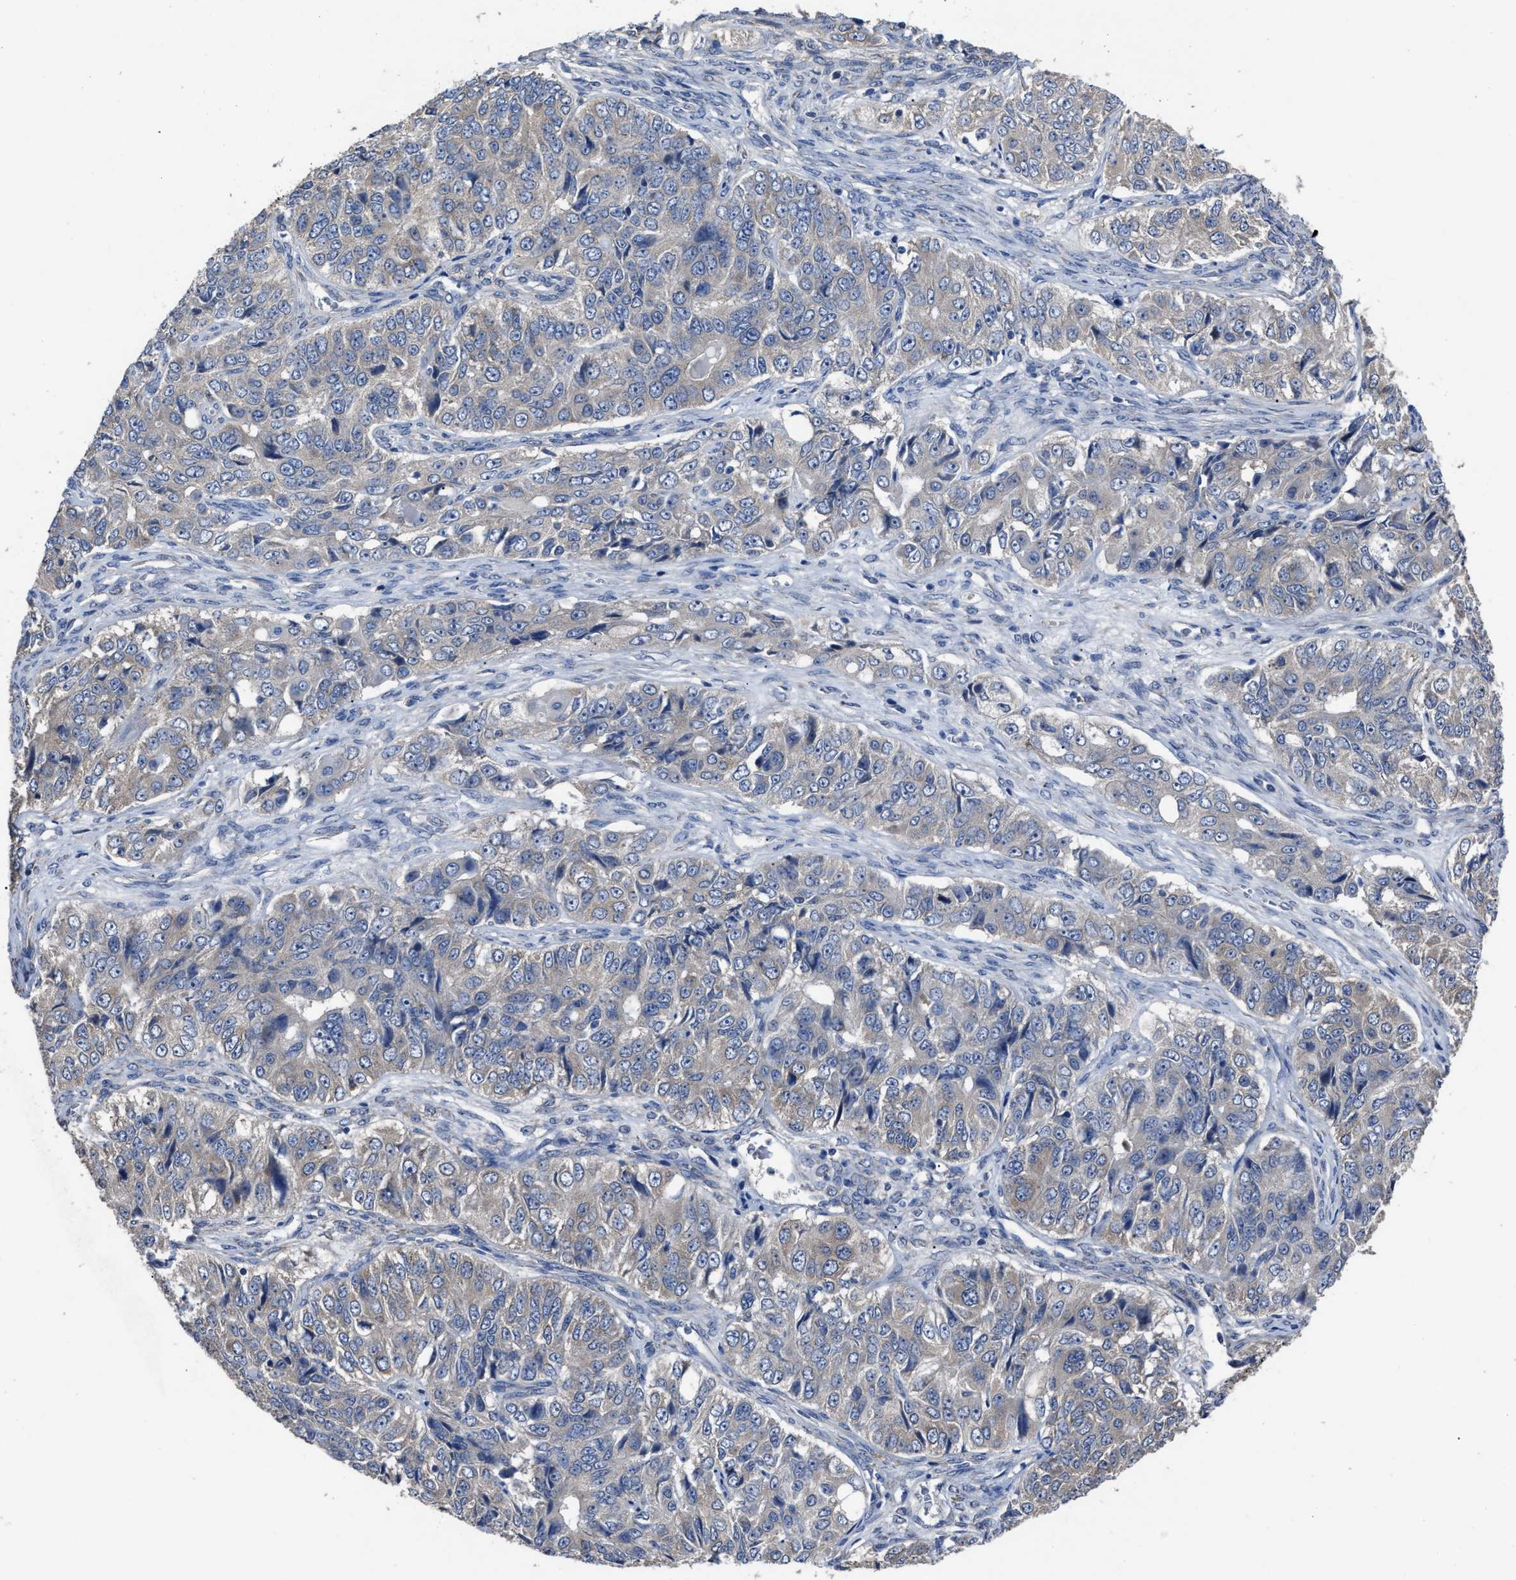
{"staining": {"intensity": "weak", "quantity": "<25%", "location": "cytoplasmic/membranous"}, "tissue": "ovarian cancer", "cell_type": "Tumor cells", "image_type": "cancer", "snomed": [{"axis": "morphology", "description": "Carcinoma, endometroid"}, {"axis": "topography", "description": "Ovary"}], "caption": "Photomicrograph shows no protein staining in tumor cells of ovarian cancer tissue.", "gene": "UPF1", "patient": {"sex": "female", "age": 51}}